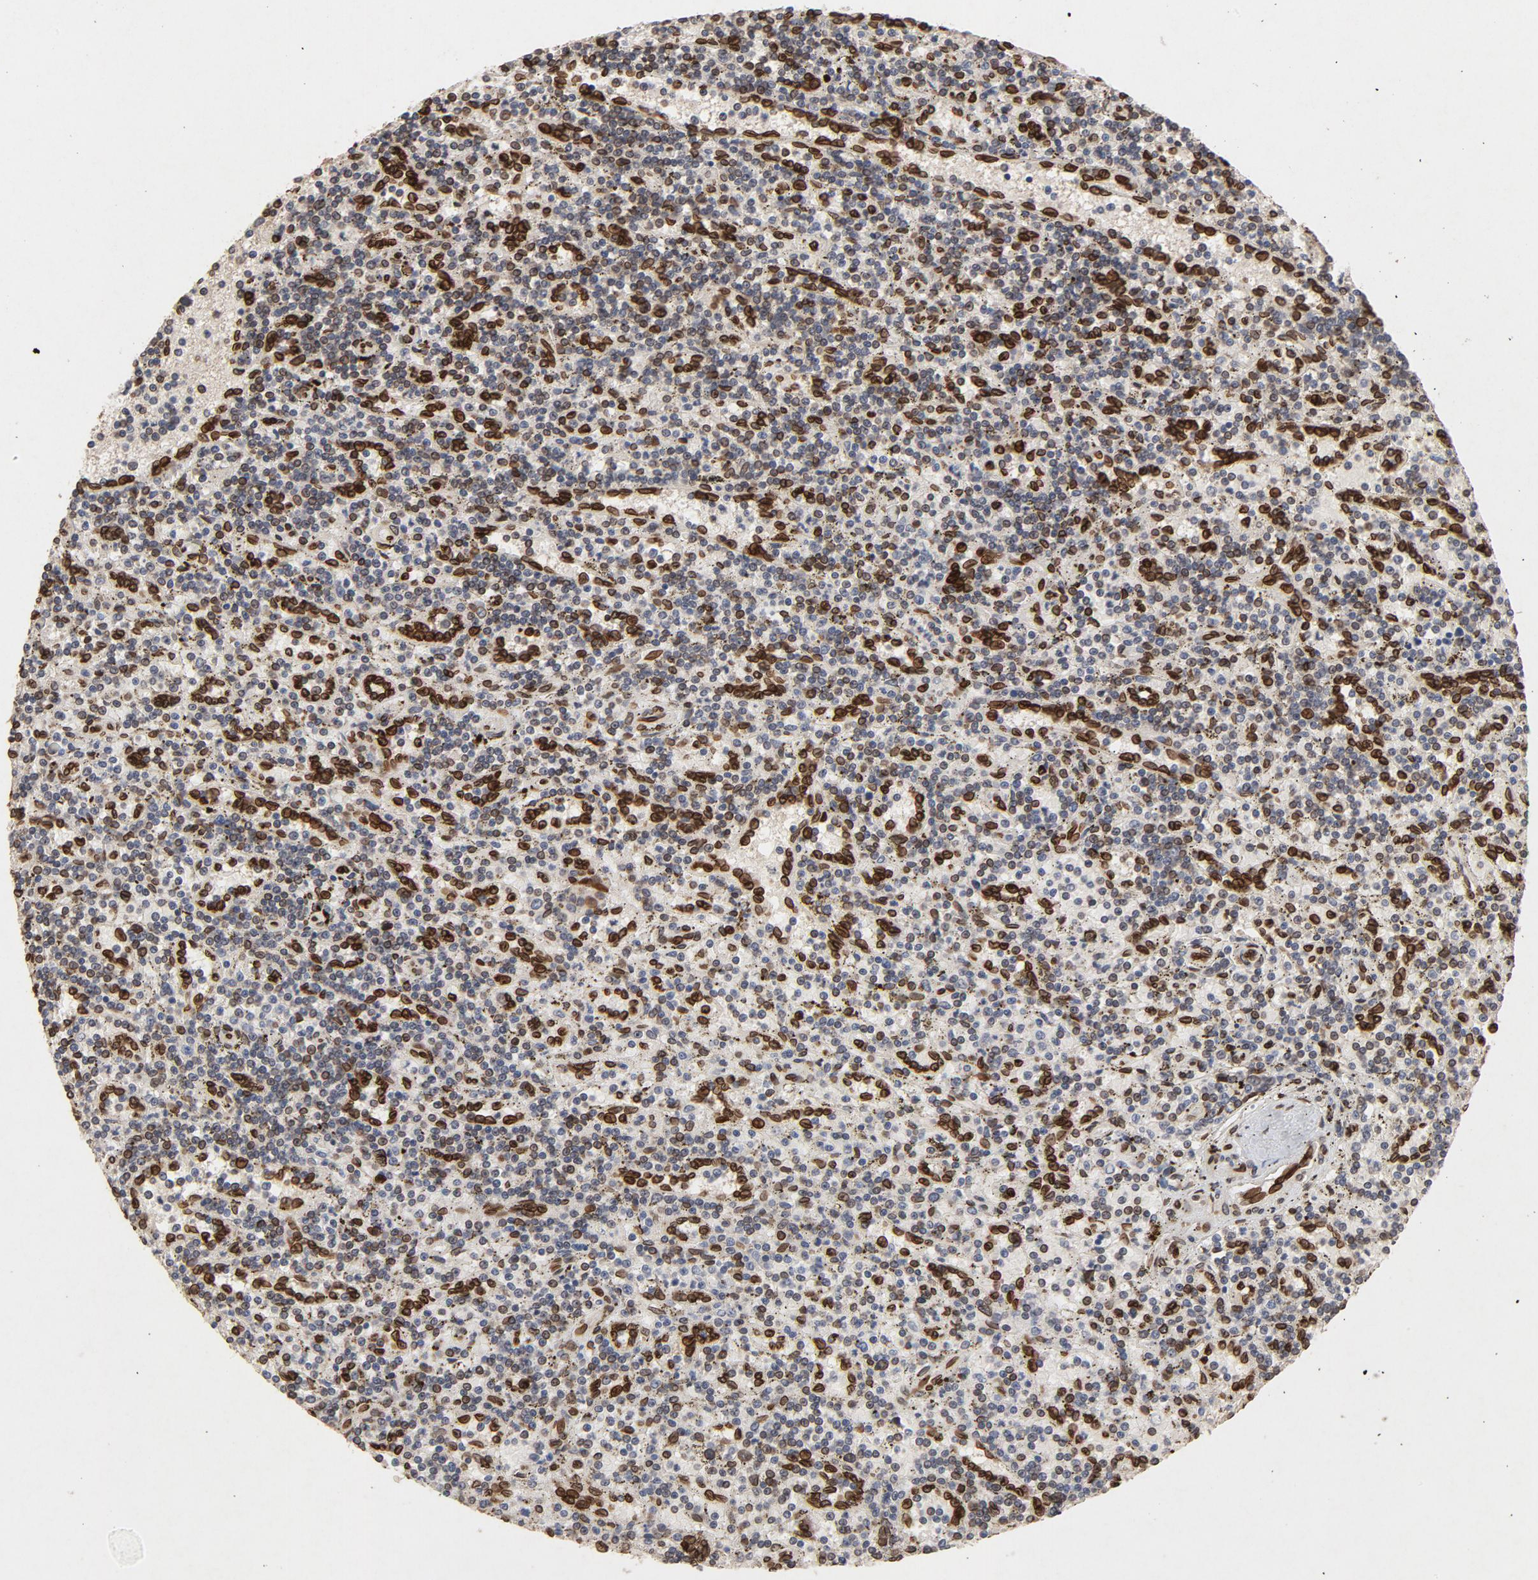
{"staining": {"intensity": "strong", "quantity": "25%-75%", "location": "cytoplasmic/membranous,nuclear"}, "tissue": "lymphoma", "cell_type": "Tumor cells", "image_type": "cancer", "snomed": [{"axis": "morphology", "description": "Malignant lymphoma, non-Hodgkin's type, Low grade"}, {"axis": "topography", "description": "Spleen"}], "caption": "IHC staining of low-grade malignant lymphoma, non-Hodgkin's type, which demonstrates high levels of strong cytoplasmic/membranous and nuclear expression in about 25%-75% of tumor cells indicating strong cytoplasmic/membranous and nuclear protein staining. The staining was performed using DAB (3,3'-diaminobenzidine) (brown) for protein detection and nuclei were counterstained in hematoxylin (blue).", "gene": "LMNA", "patient": {"sex": "male", "age": 73}}